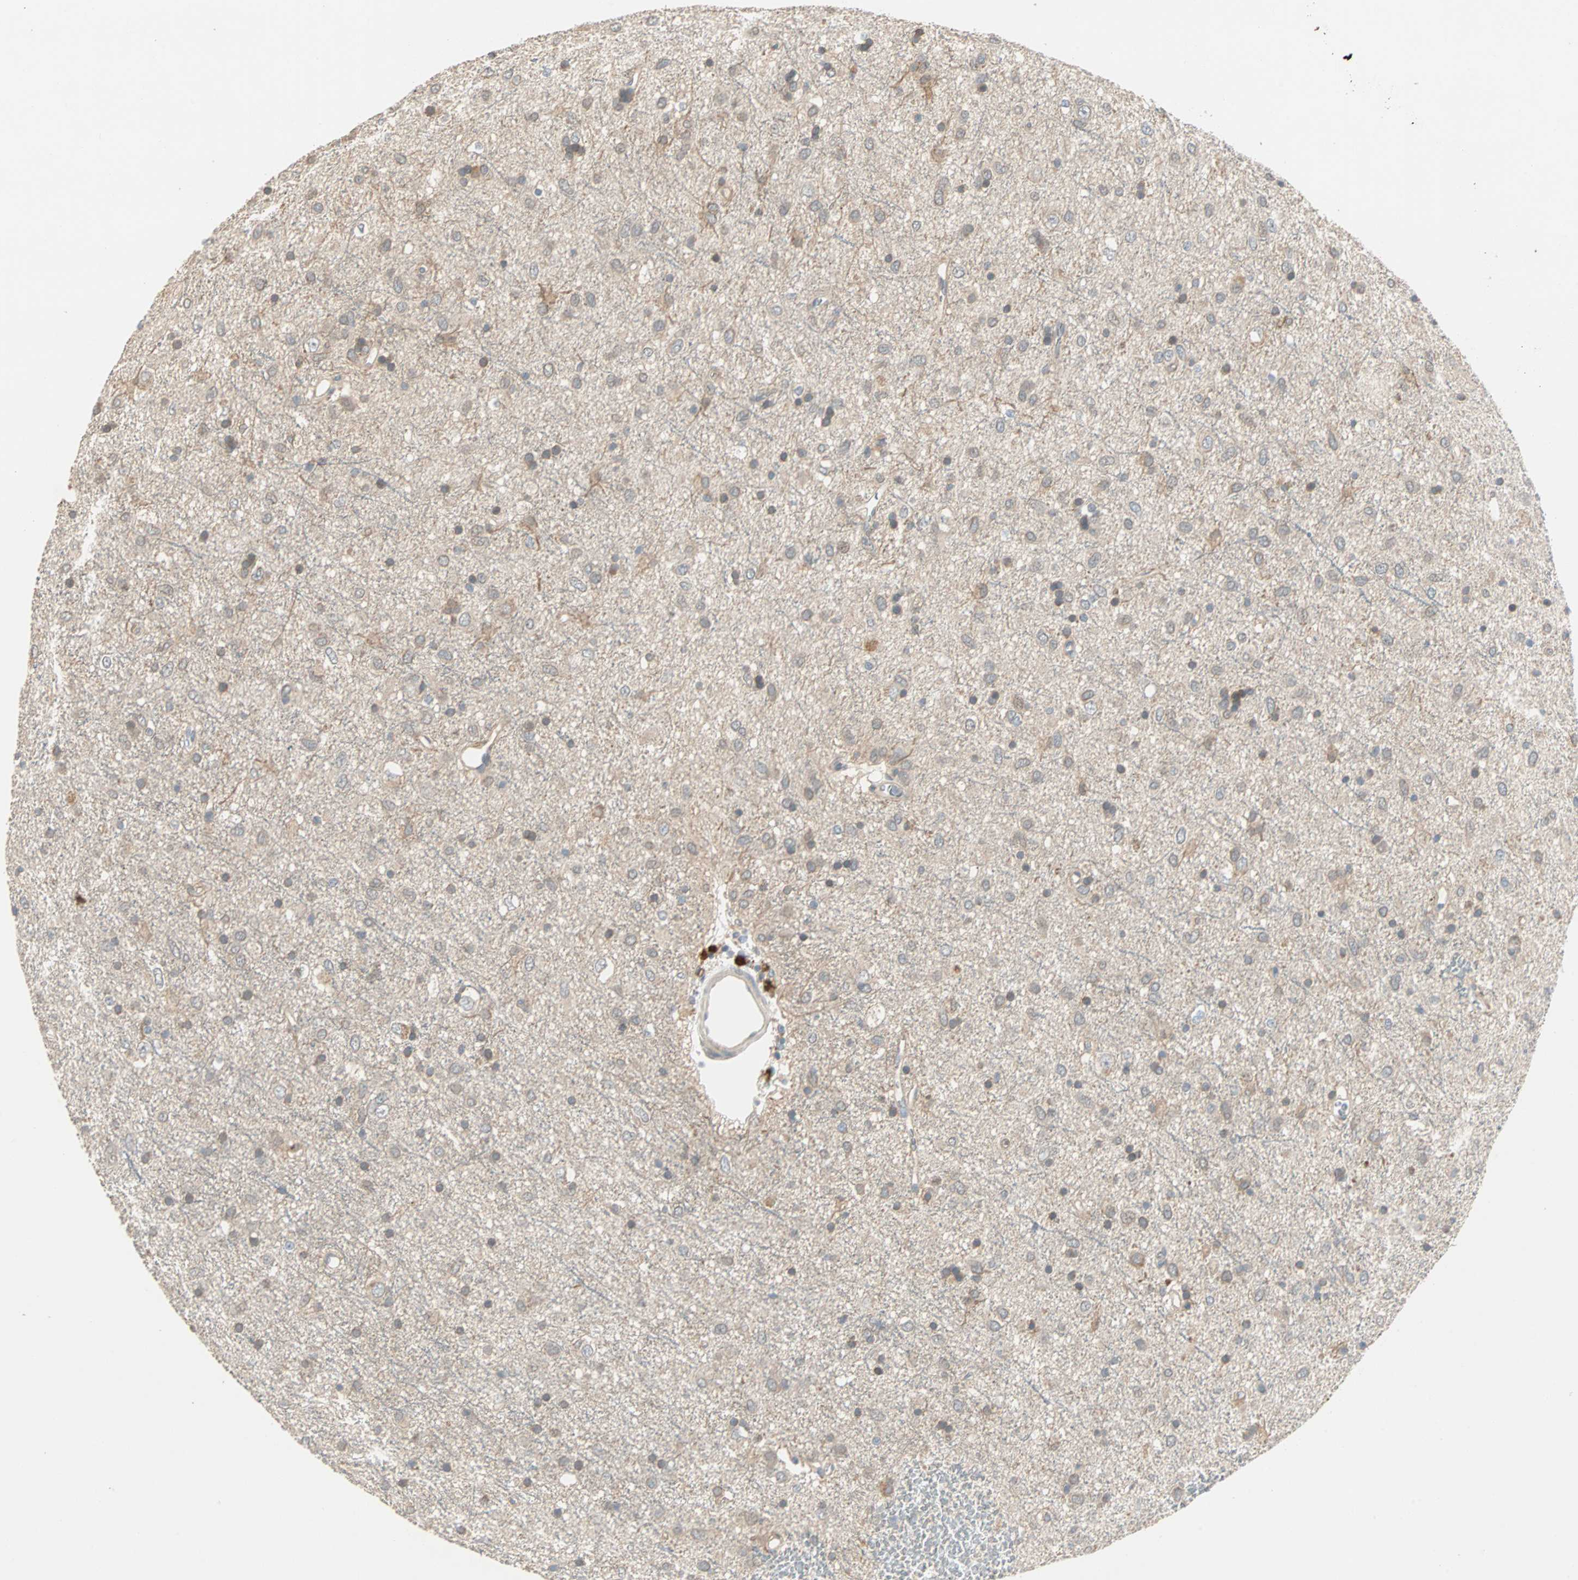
{"staining": {"intensity": "weak", "quantity": ">75%", "location": "cytoplasmic/membranous"}, "tissue": "glioma", "cell_type": "Tumor cells", "image_type": "cancer", "snomed": [{"axis": "morphology", "description": "Glioma, malignant, Low grade"}, {"axis": "topography", "description": "Brain"}], "caption": "IHC histopathology image of neoplastic tissue: malignant glioma (low-grade) stained using immunohistochemistry shows low levels of weak protein expression localized specifically in the cytoplasmic/membranous of tumor cells, appearing as a cytoplasmic/membranous brown color.", "gene": "TTF2", "patient": {"sex": "male", "age": 77}}